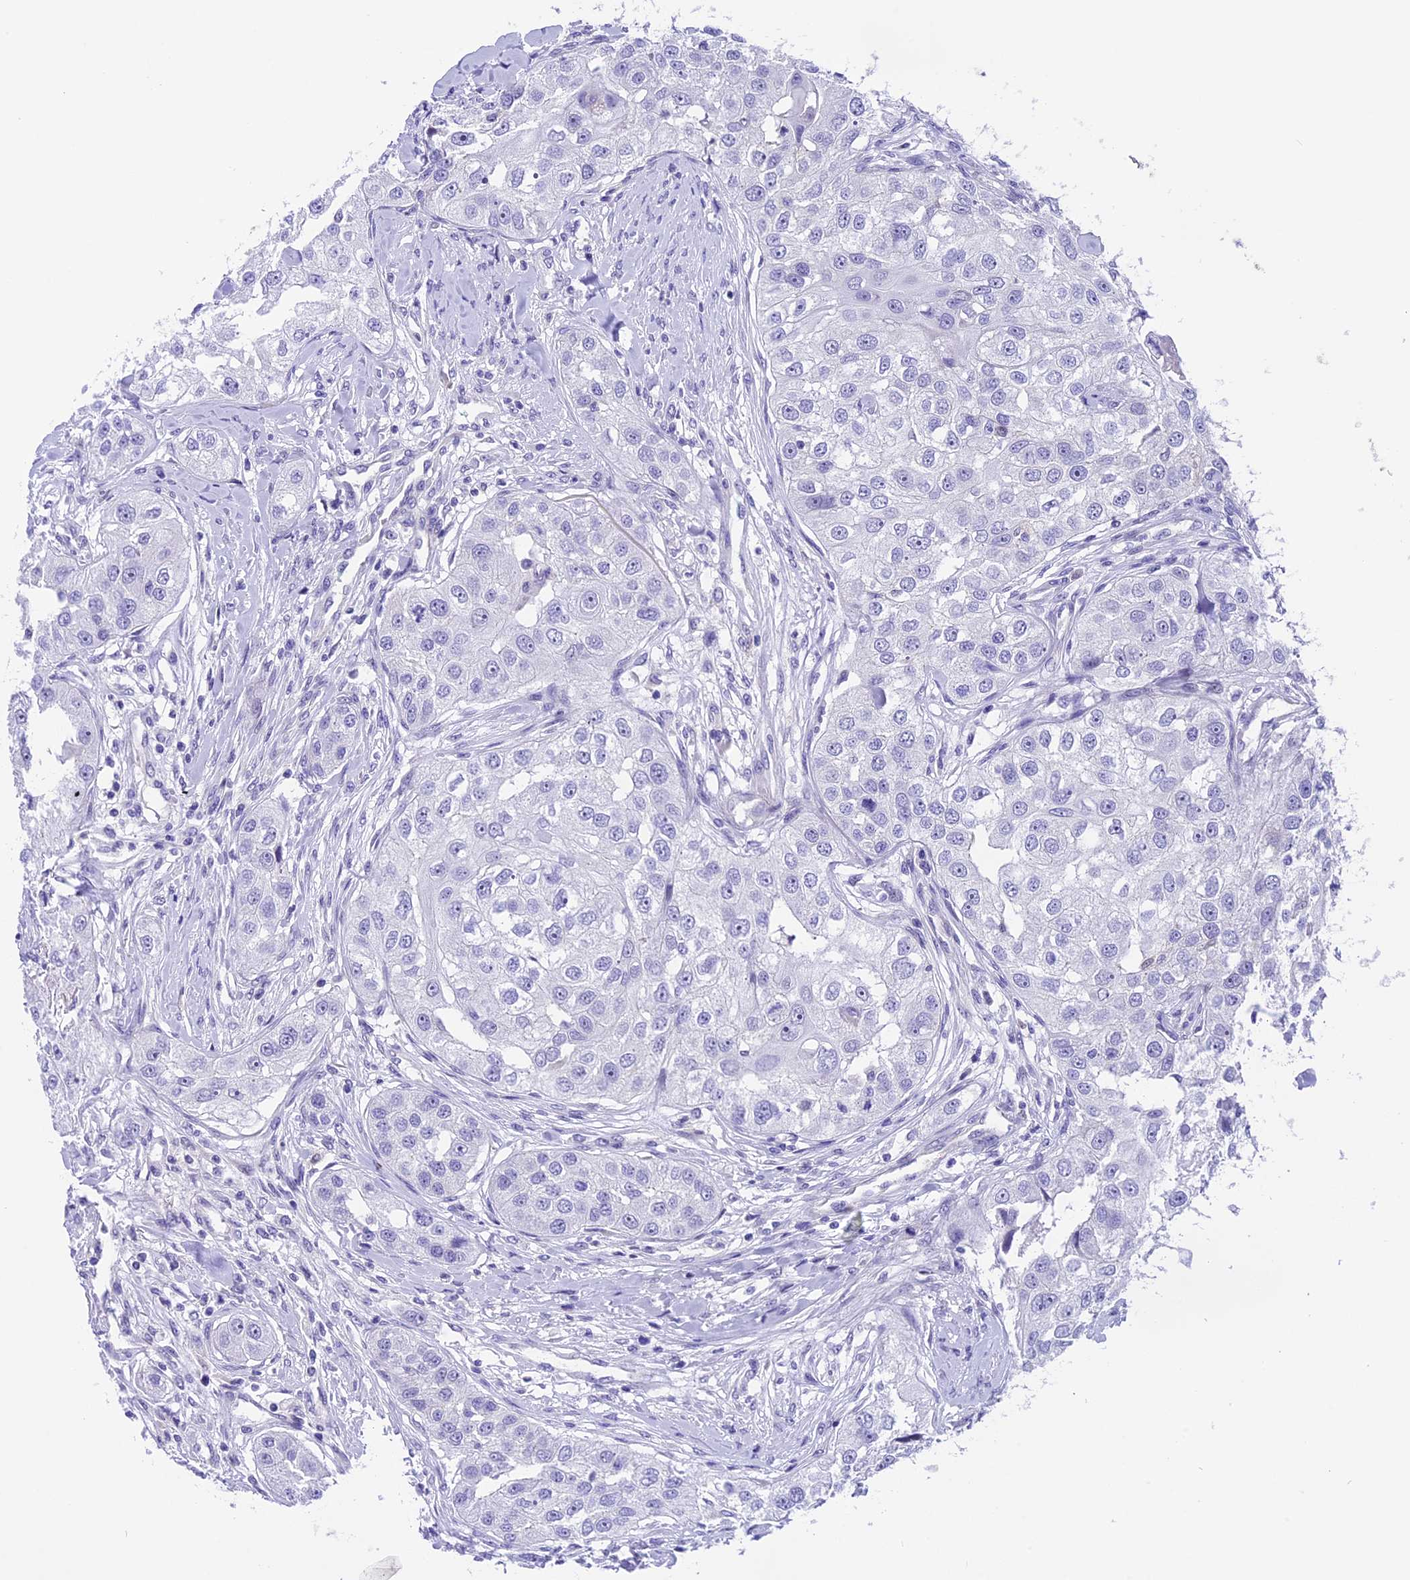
{"staining": {"intensity": "negative", "quantity": "none", "location": "none"}, "tissue": "head and neck cancer", "cell_type": "Tumor cells", "image_type": "cancer", "snomed": [{"axis": "morphology", "description": "Normal tissue, NOS"}, {"axis": "morphology", "description": "Squamous cell carcinoma, NOS"}, {"axis": "topography", "description": "Skeletal muscle"}, {"axis": "topography", "description": "Head-Neck"}], "caption": "An immunohistochemistry (IHC) micrograph of head and neck squamous cell carcinoma is shown. There is no staining in tumor cells of head and neck squamous cell carcinoma. (DAB IHC visualized using brightfield microscopy, high magnification).", "gene": "PRR15", "patient": {"sex": "male", "age": 51}}